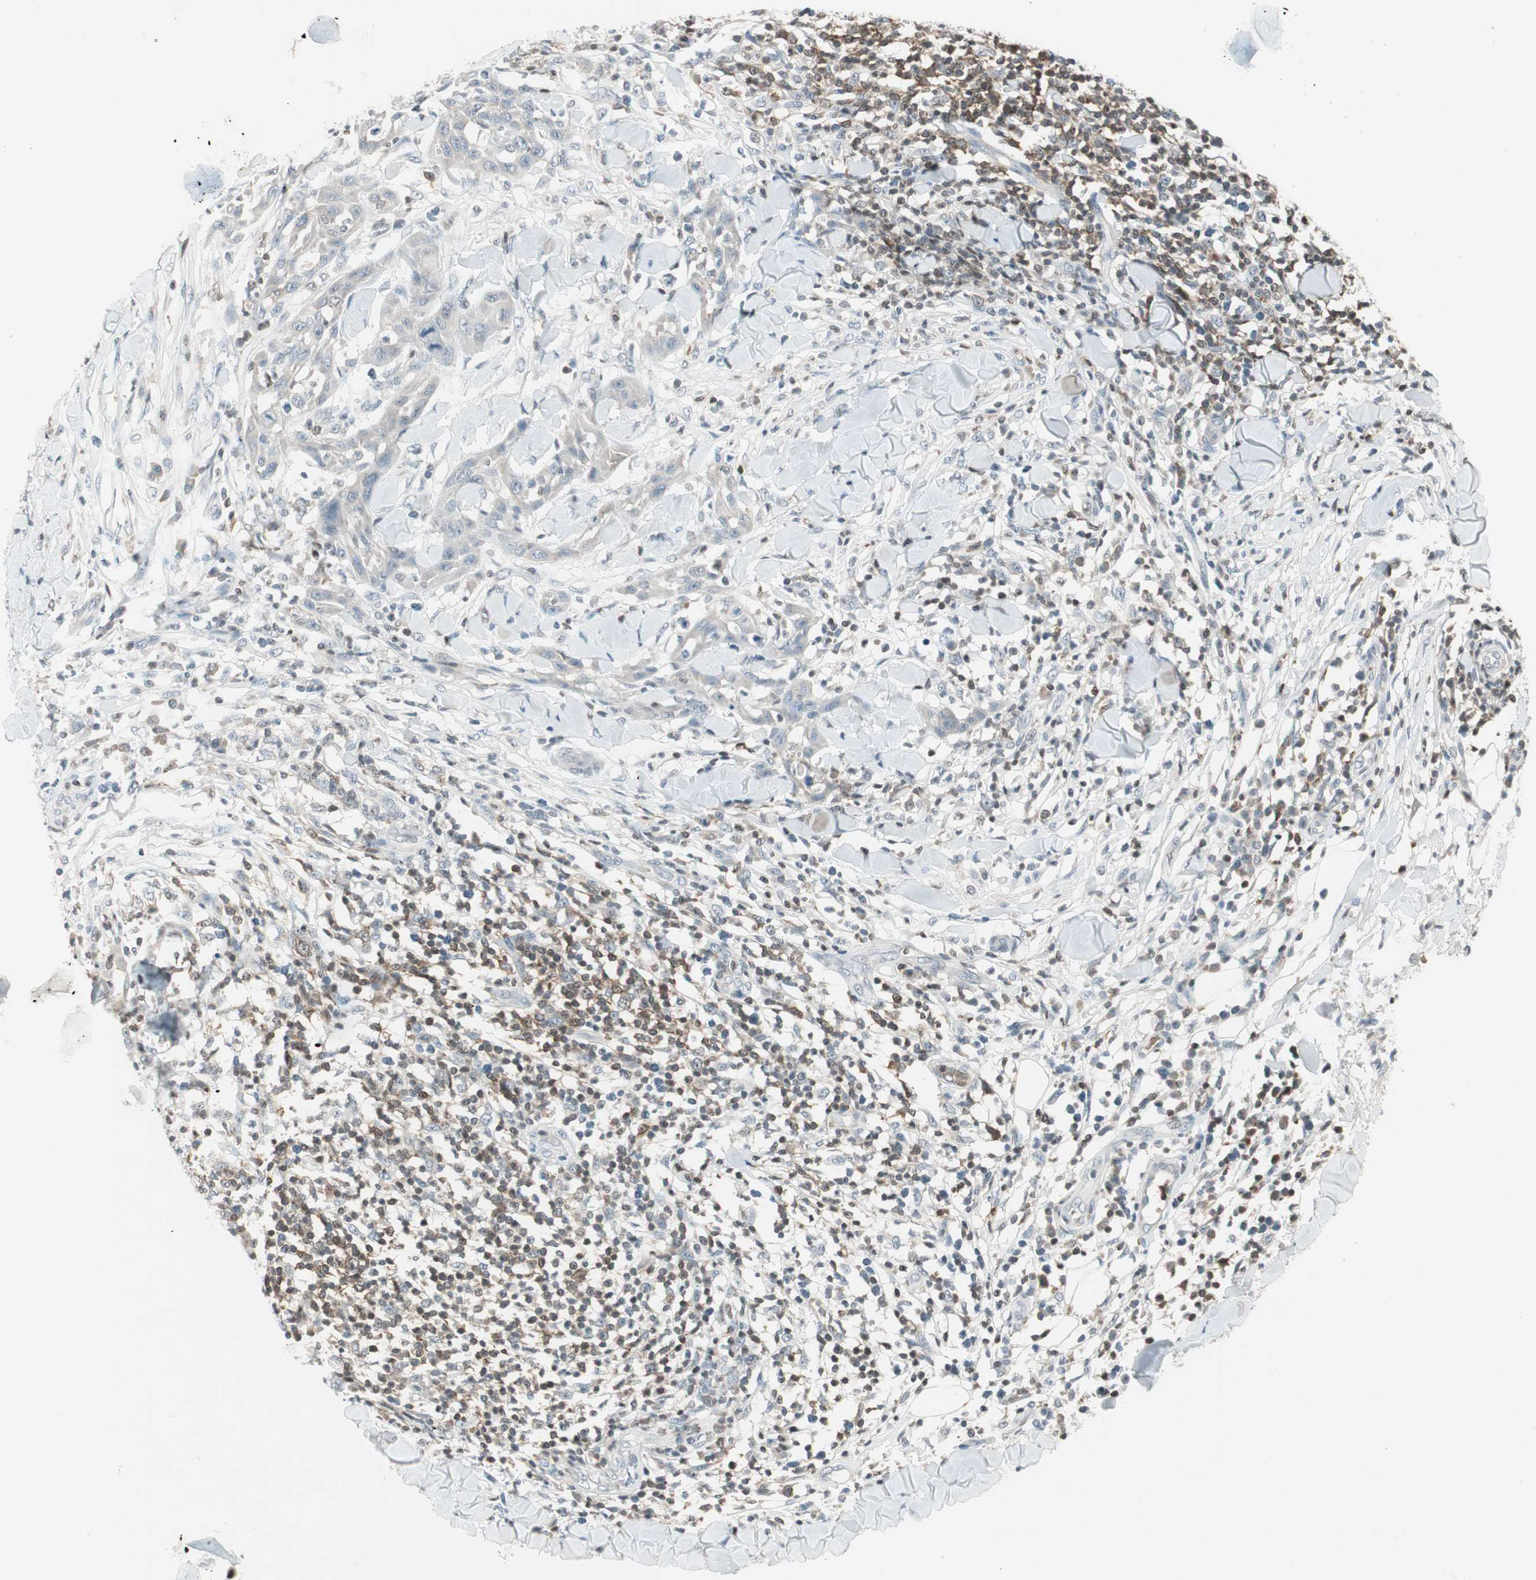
{"staining": {"intensity": "negative", "quantity": "none", "location": "none"}, "tissue": "skin cancer", "cell_type": "Tumor cells", "image_type": "cancer", "snomed": [{"axis": "morphology", "description": "Squamous cell carcinoma, NOS"}, {"axis": "topography", "description": "Skin"}], "caption": "Immunohistochemistry photomicrograph of human skin cancer (squamous cell carcinoma) stained for a protein (brown), which demonstrates no staining in tumor cells. (DAB (3,3'-diaminobenzidine) immunohistochemistry (IHC) visualized using brightfield microscopy, high magnification).", "gene": "MAP4K1", "patient": {"sex": "male", "age": 24}}